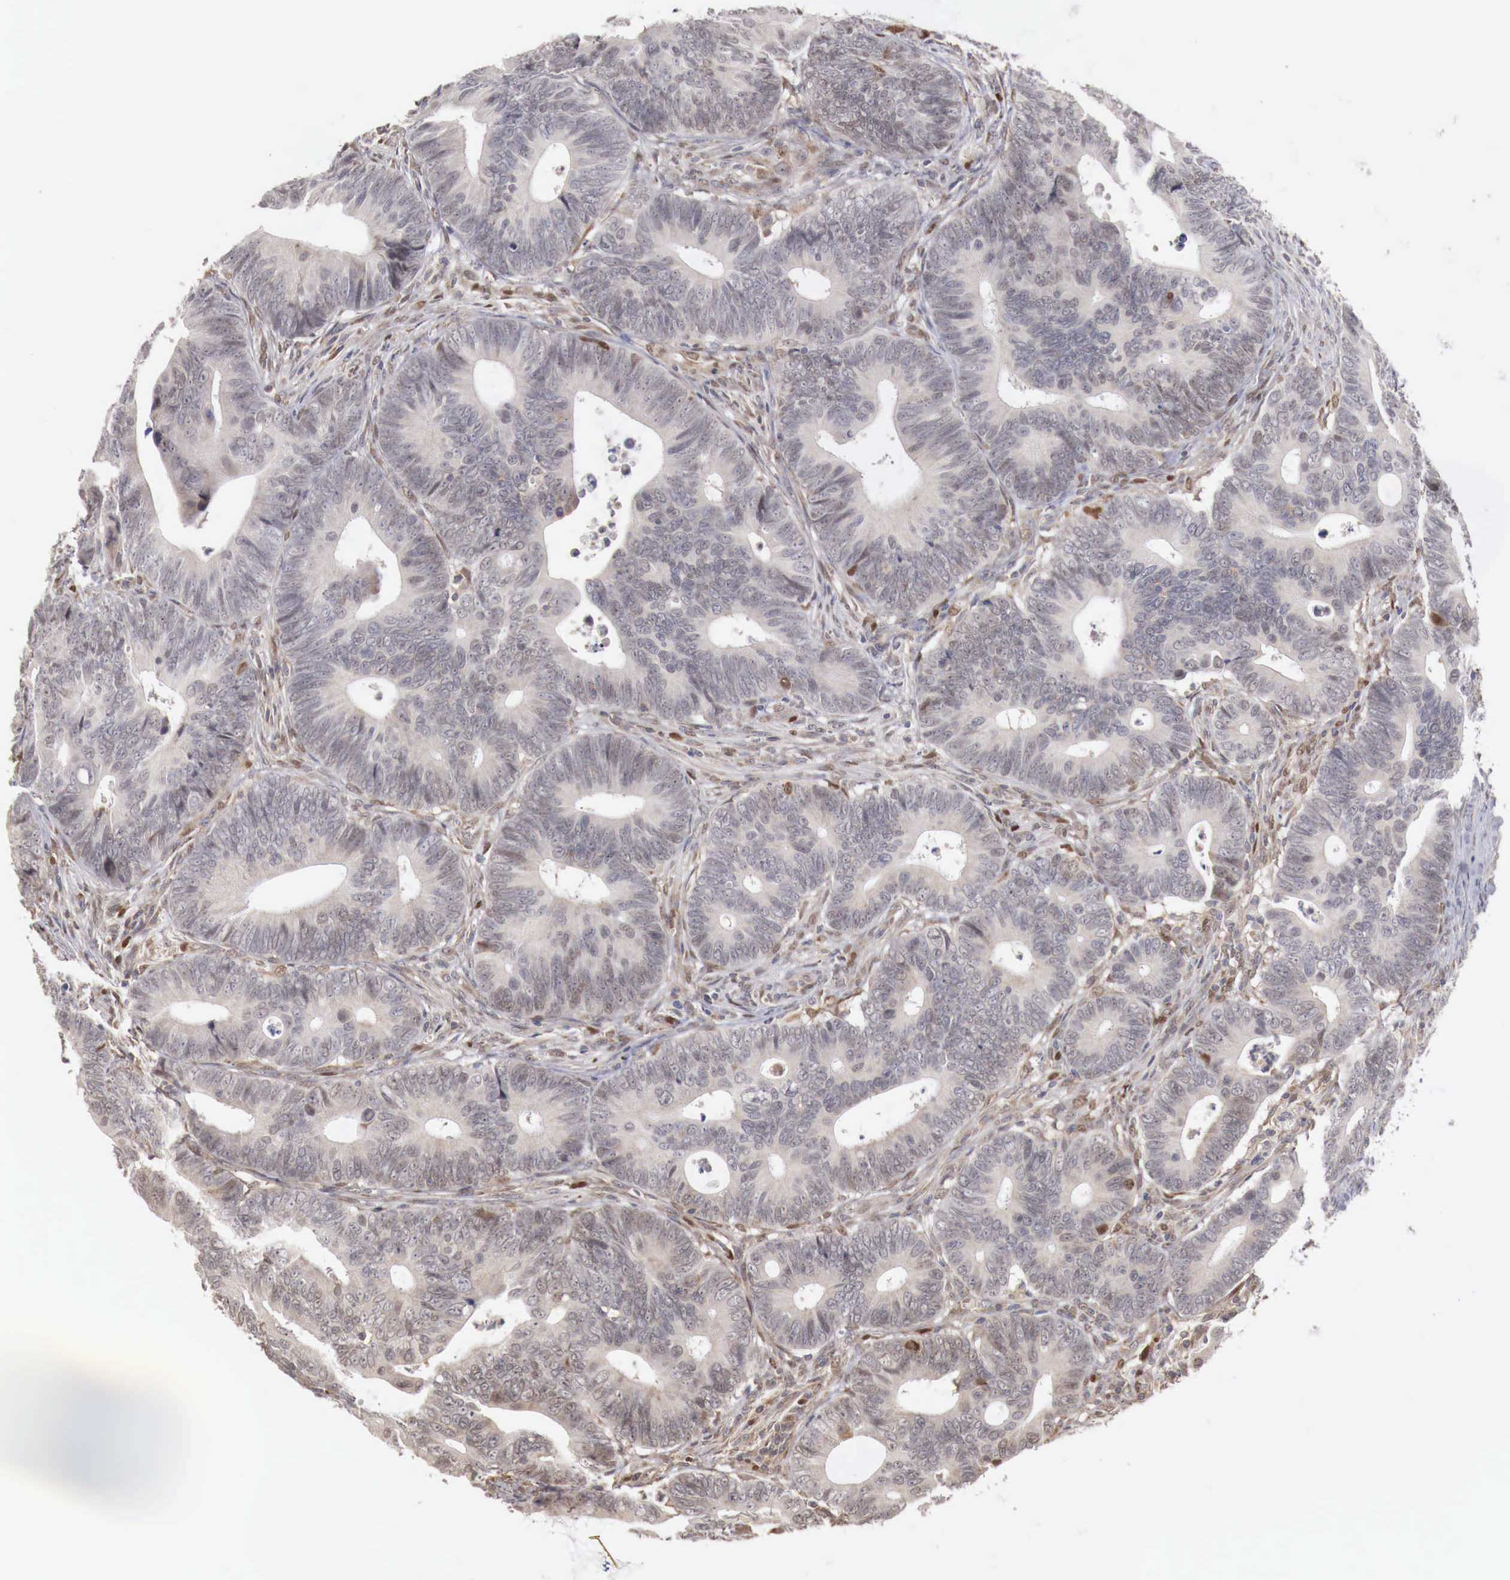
{"staining": {"intensity": "negative", "quantity": "none", "location": "none"}, "tissue": "colorectal cancer", "cell_type": "Tumor cells", "image_type": "cancer", "snomed": [{"axis": "morphology", "description": "Adenocarcinoma, NOS"}, {"axis": "topography", "description": "Colon"}], "caption": "IHC histopathology image of neoplastic tissue: human colorectal cancer (adenocarcinoma) stained with DAB demonstrates no significant protein positivity in tumor cells.", "gene": "KHDRBS2", "patient": {"sex": "female", "age": 78}}